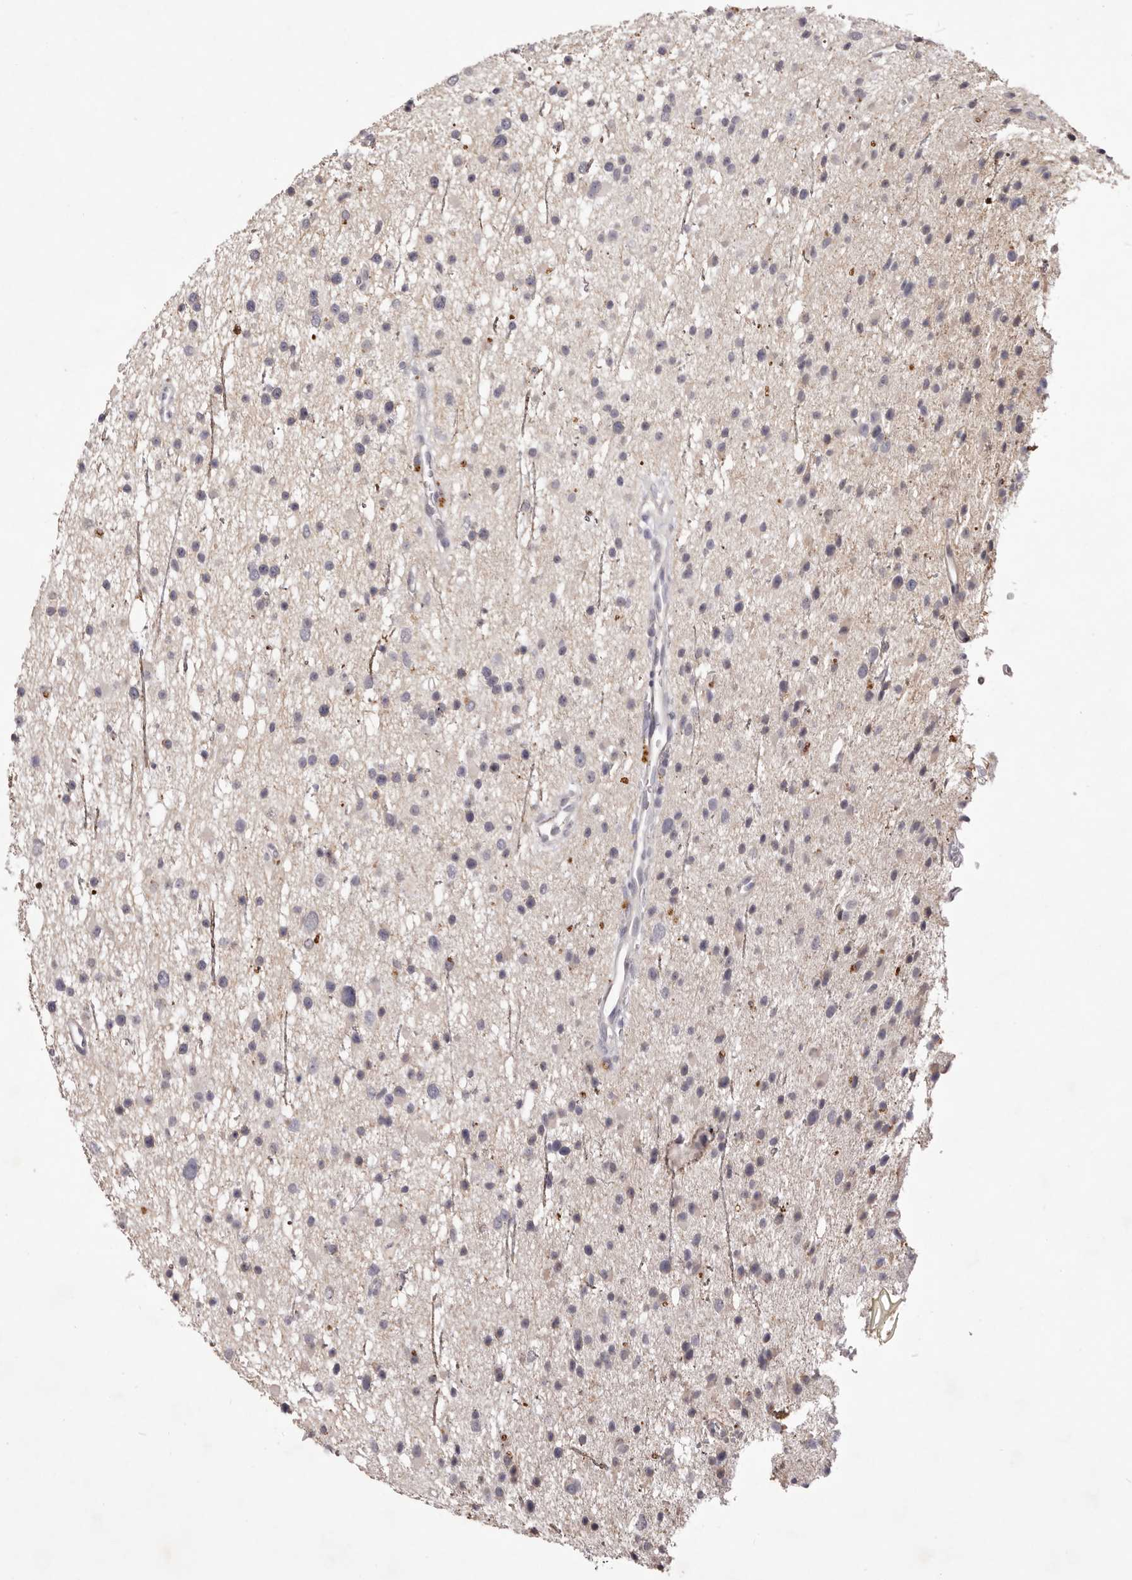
{"staining": {"intensity": "negative", "quantity": "none", "location": "none"}, "tissue": "glioma", "cell_type": "Tumor cells", "image_type": "cancer", "snomed": [{"axis": "morphology", "description": "Glioma, malignant, Low grade"}, {"axis": "topography", "description": "Cerebral cortex"}], "caption": "Micrograph shows no significant protein positivity in tumor cells of malignant glioma (low-grade).", "gene": "GARNL3", "patient": {"sex": "female", "age": 39}}